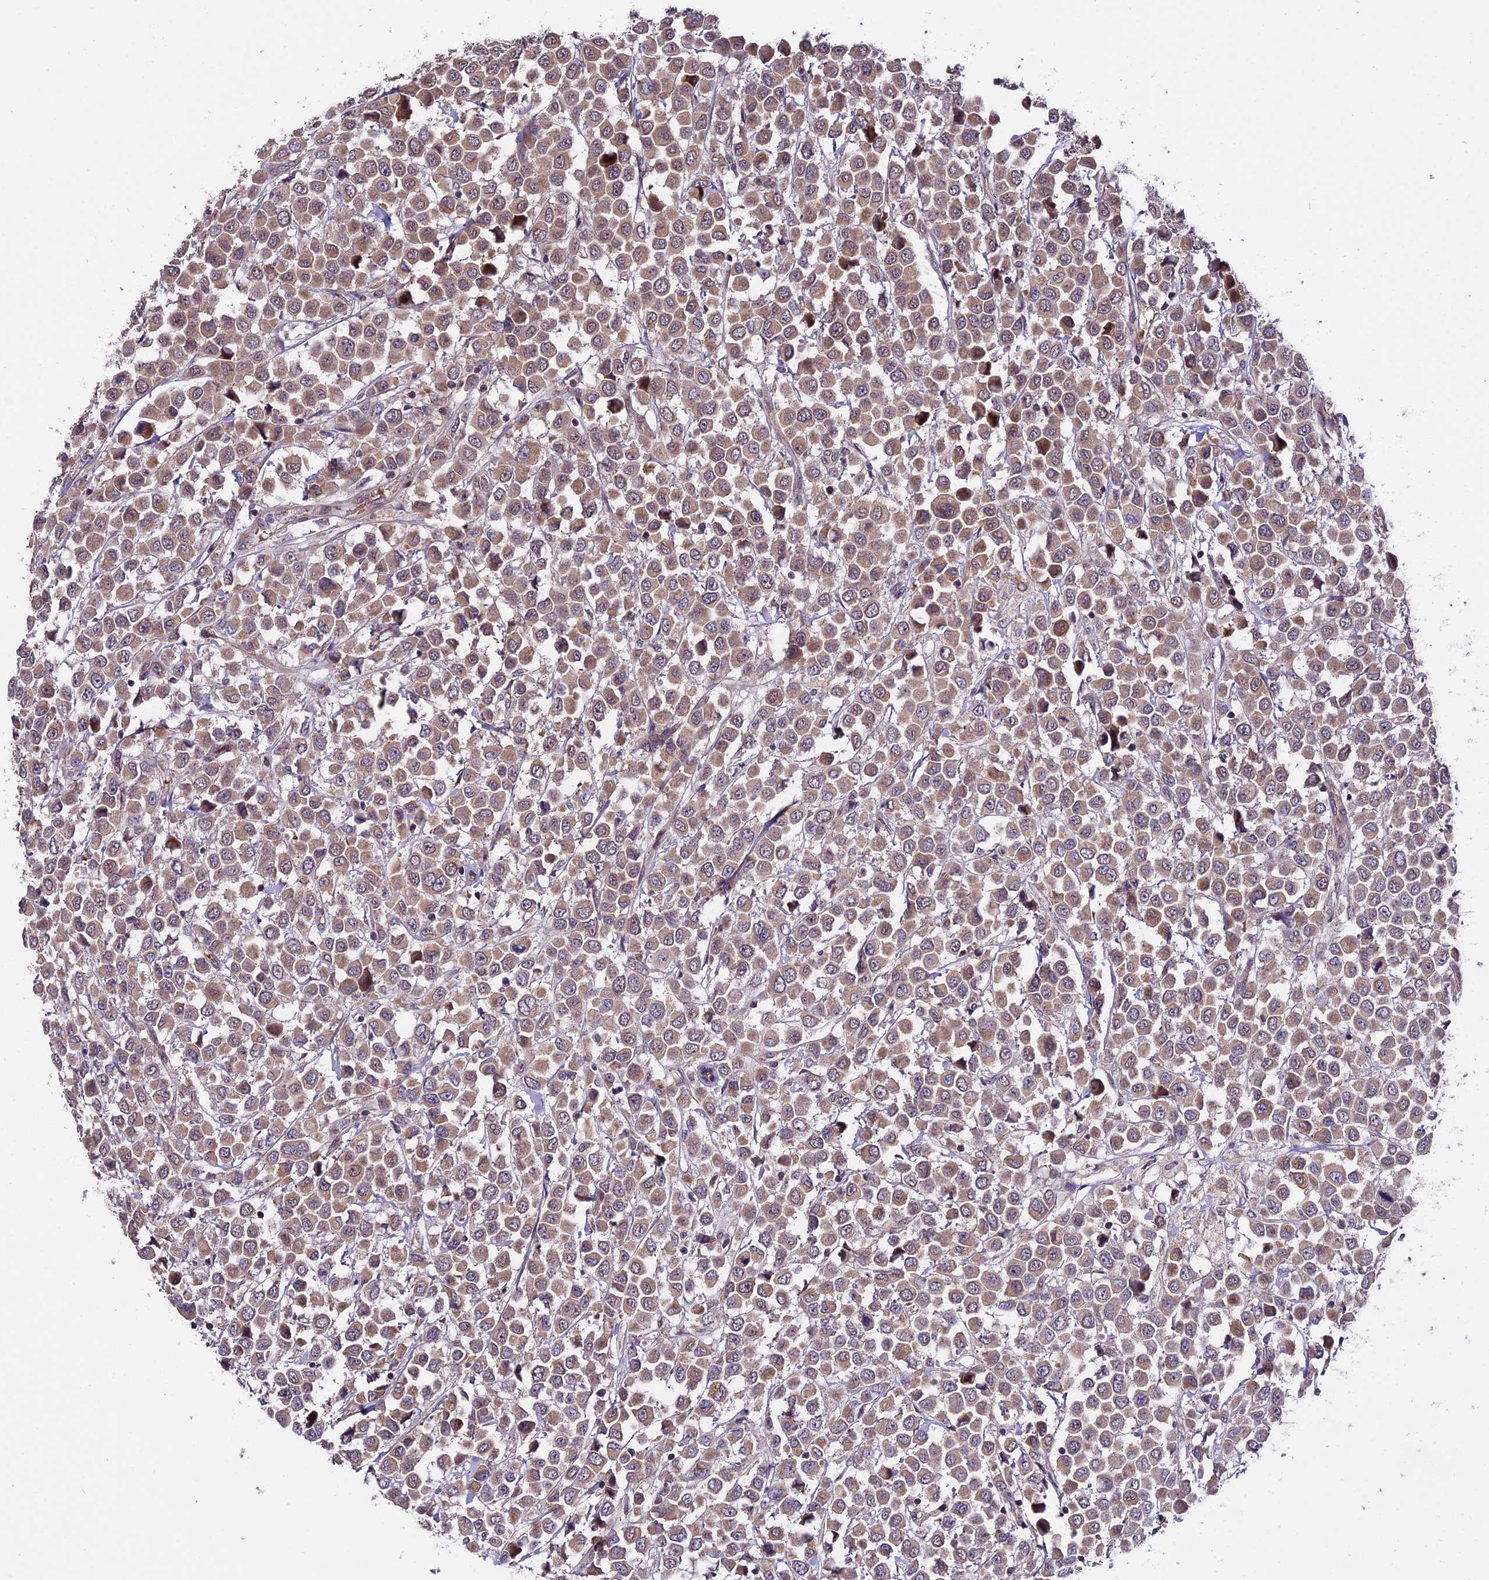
{"staining": {"intensity": "moderate", "quantity": ">75%", "location": "cytoplasmic/membranous"}, "tissue": "breast cancer", "cell_type": "Tumor cells", "image_type": "cancer", "snomed": [{"axis": "morphology", "description": "Duct carcinoma"}, {"axis": "topography", "description": "Breast"}], "caption": "Immunohistochemical staining of human breast cancer (intraductal carcinoma) shows medium levels of moderate cytoplasmic/membranous staining in about >75% of tumor cells.", "gene": "TRMT1", "patient": {"sex": "female", "age": 61}}